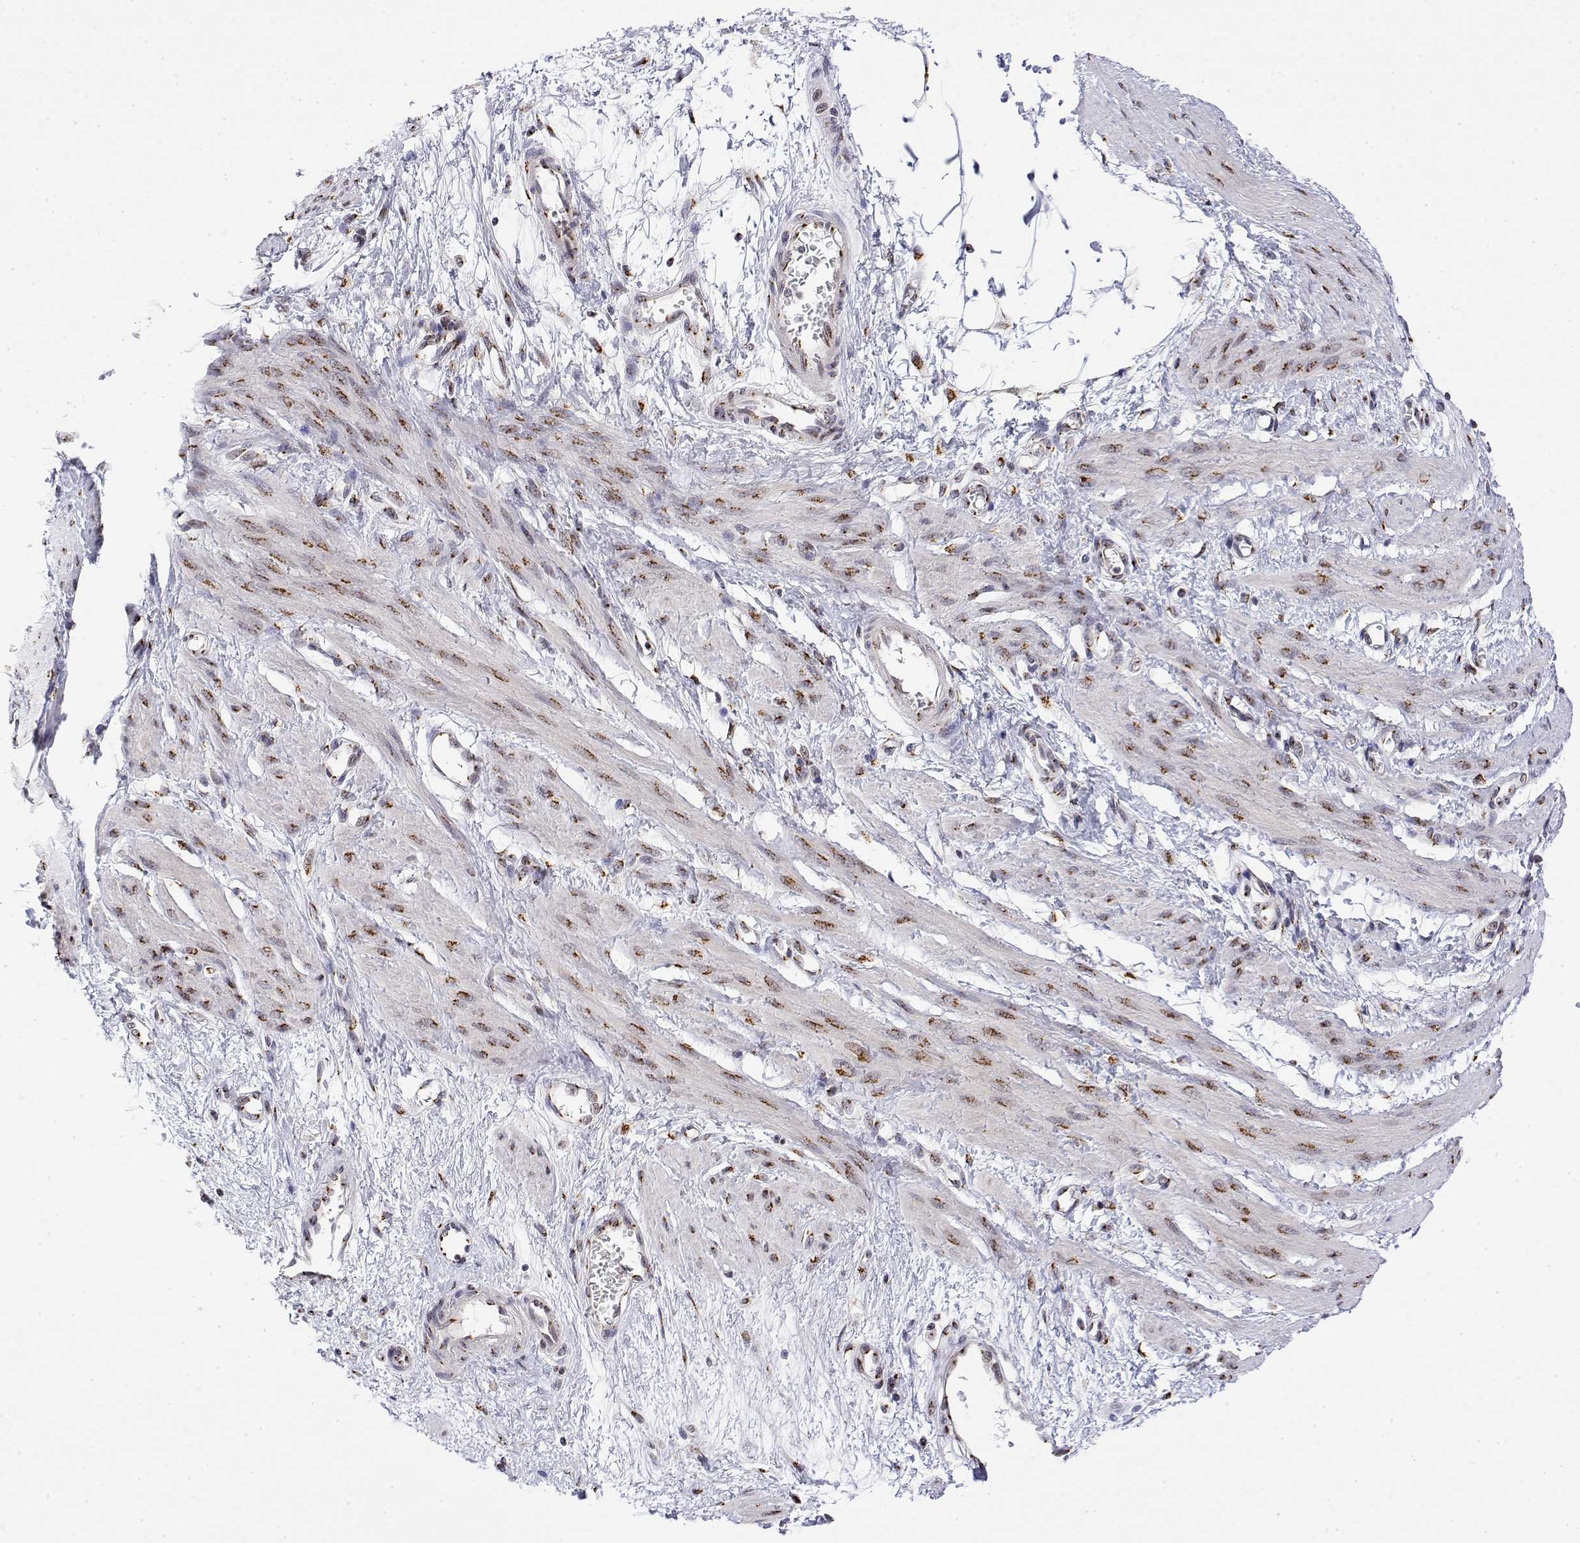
{"staining": {"intensity": "moderate", "quantity": "25%-75%", "location": "cytoplasmic/membranous"}, "tissue": "smooth muscle", "cell_type": "Smooth muscle cells", "image_type": "normal", "snomed": [{"axis": "morphology", "description": "Normal tissue, NOS"}, {"axis": "topography", "description": "Smooth muscle"}, {"axis": "topography", "description": "Uterus"}], "caption": "Smooth muscle cells exhibit medium levels of moderate cytoplasmic/membranous expression in approximately 25%-75% of cells in normal smooth muscle.", "gene": "YIPF3", "patient": {"sex": "female", "age": 39}}